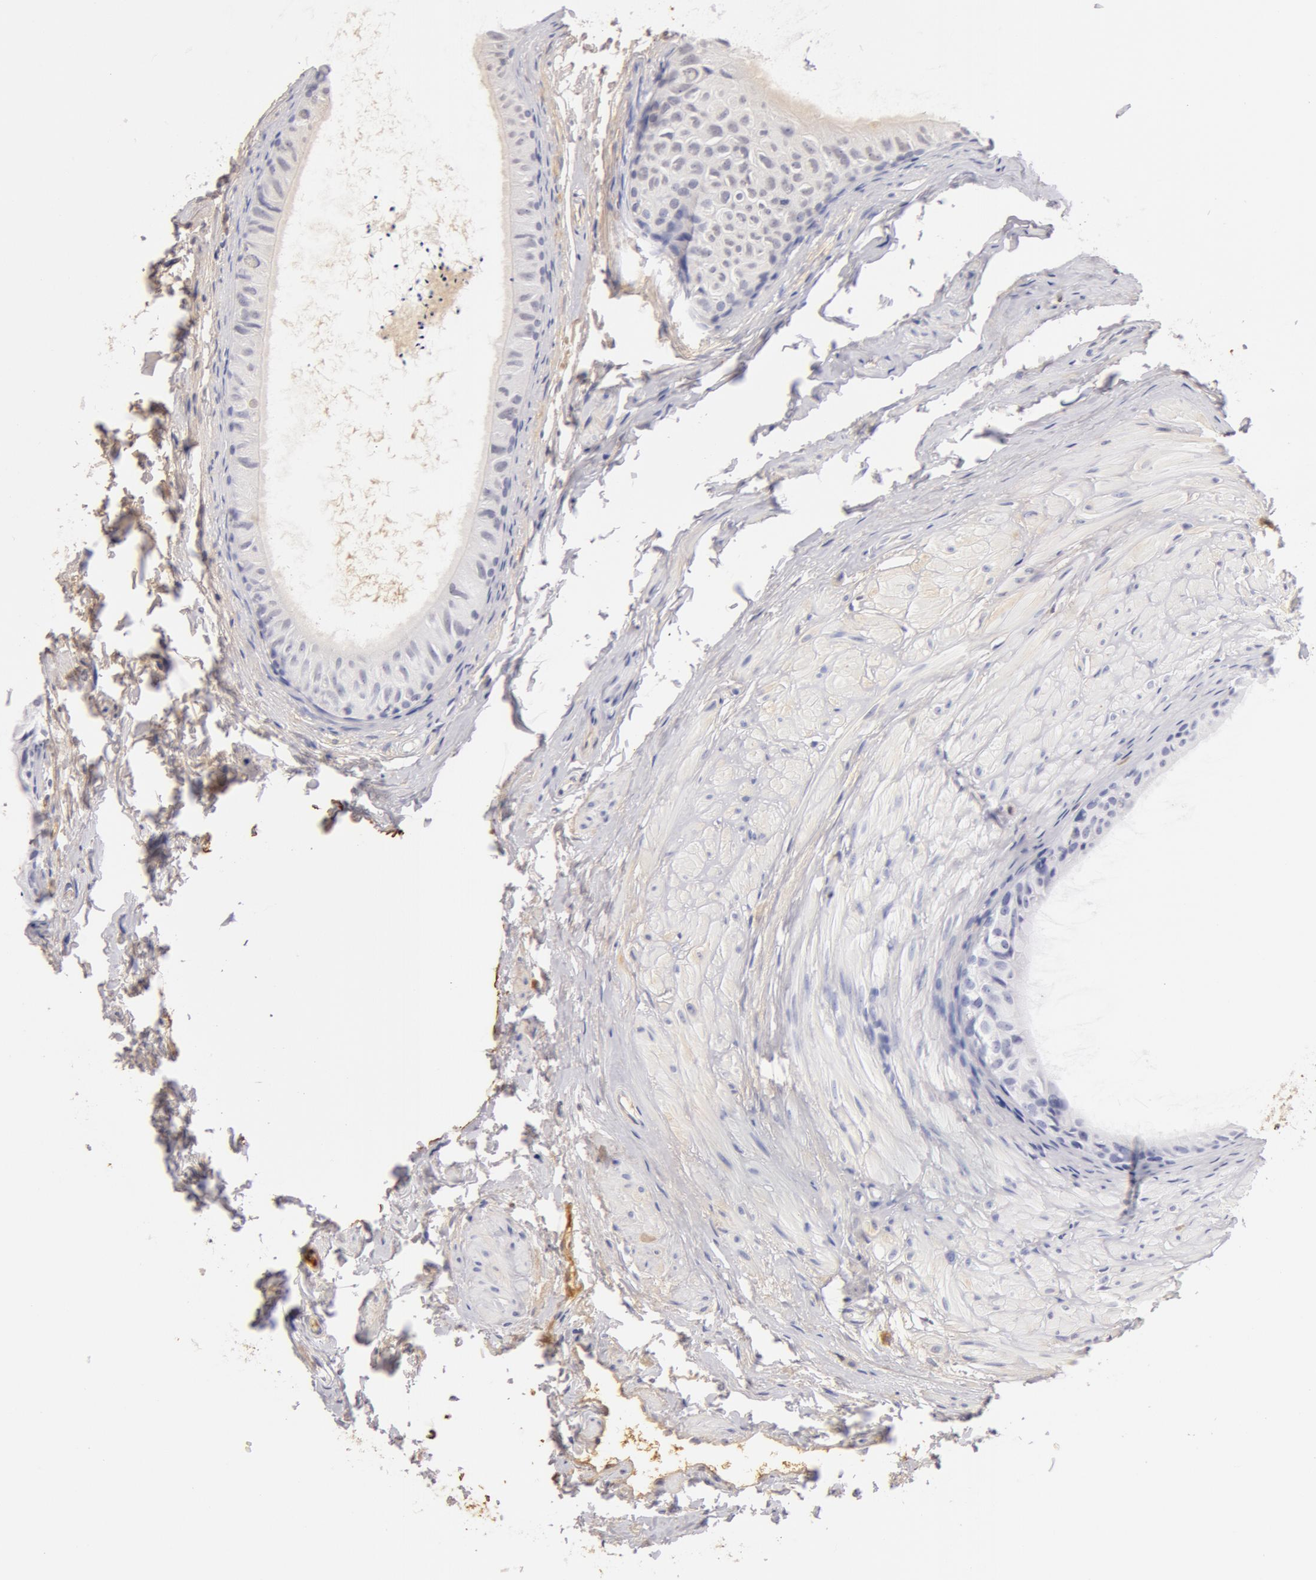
{"staining": {"intensity": "negative", "quantity": "none", "location": "none"}, "tissue": "epididymis", "cell_type": "Glandular cells", "image_type": "normal", "snomed": [{"axis": "morphology", "description": "Normal tissue, NOS"}, {"axis": "topography", "description": "Epididymis"}], "caption": "Human epididymis stained for a protein using immunohistochemistry (IHC) reveals no staining in glandular cells.", "gene": "AHSG", "patient": {"sex": "male", "age": 77}}